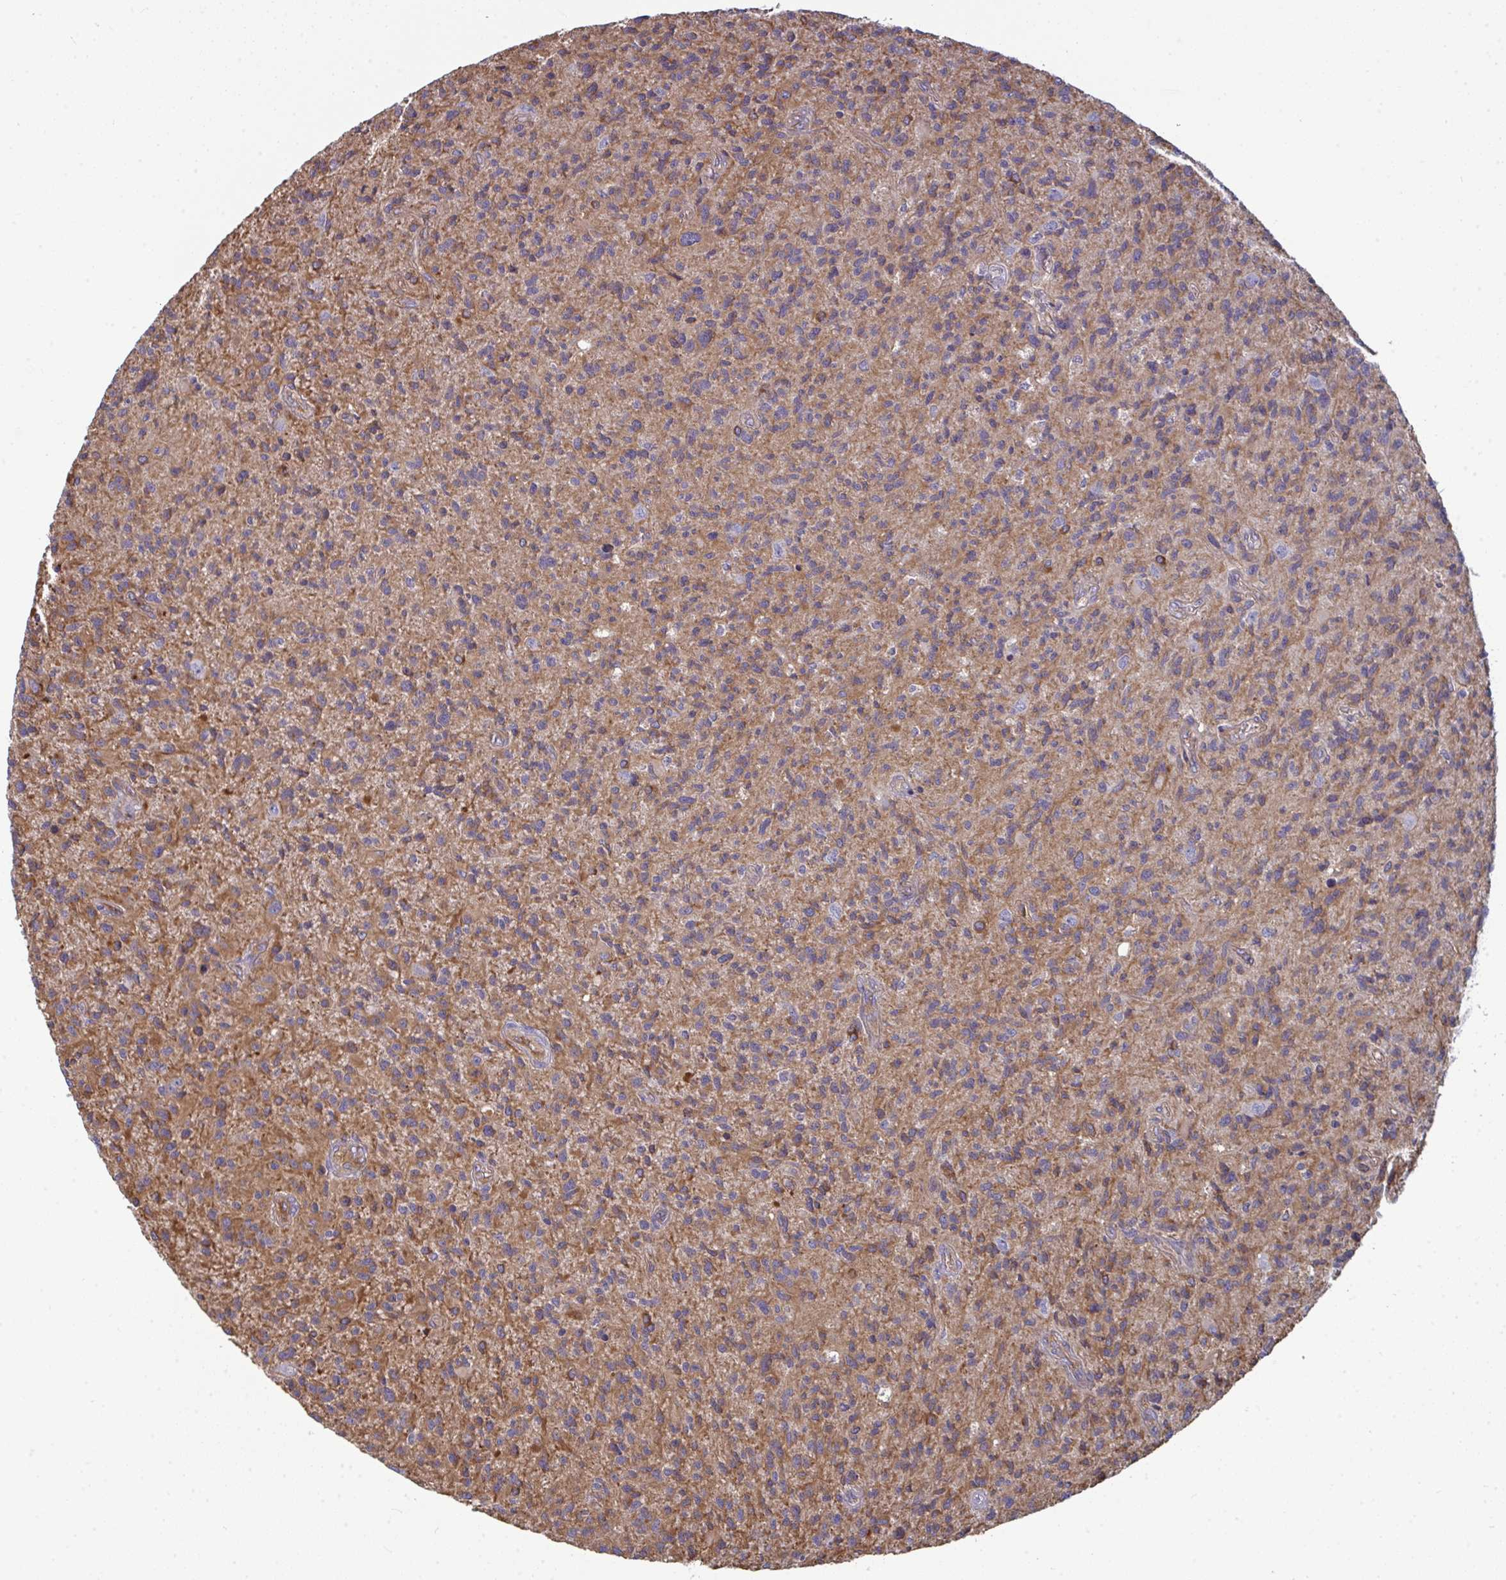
{"staining": {"intensity": "moderate", "quantity": ">75%", "location": "cytoplasmic/membranous"}, "tissue": "glioma", "cell_type": "Tumor cells", "image_type": "cancer", "snomed": [{"axis": "morphology", "description": "Glioma, malignant, High grade"}, {"axis": "topography", "description": "Brain"}], "caption": "About >75% of tumor cells in human malignant glioma (high-grade) reveal moderate cytoplasmic/membranous protein expression as visualized by brown immunohistochemical staining.", "gene": "DYNC1I2", "patient": {"sex": "female", "age": 70}}